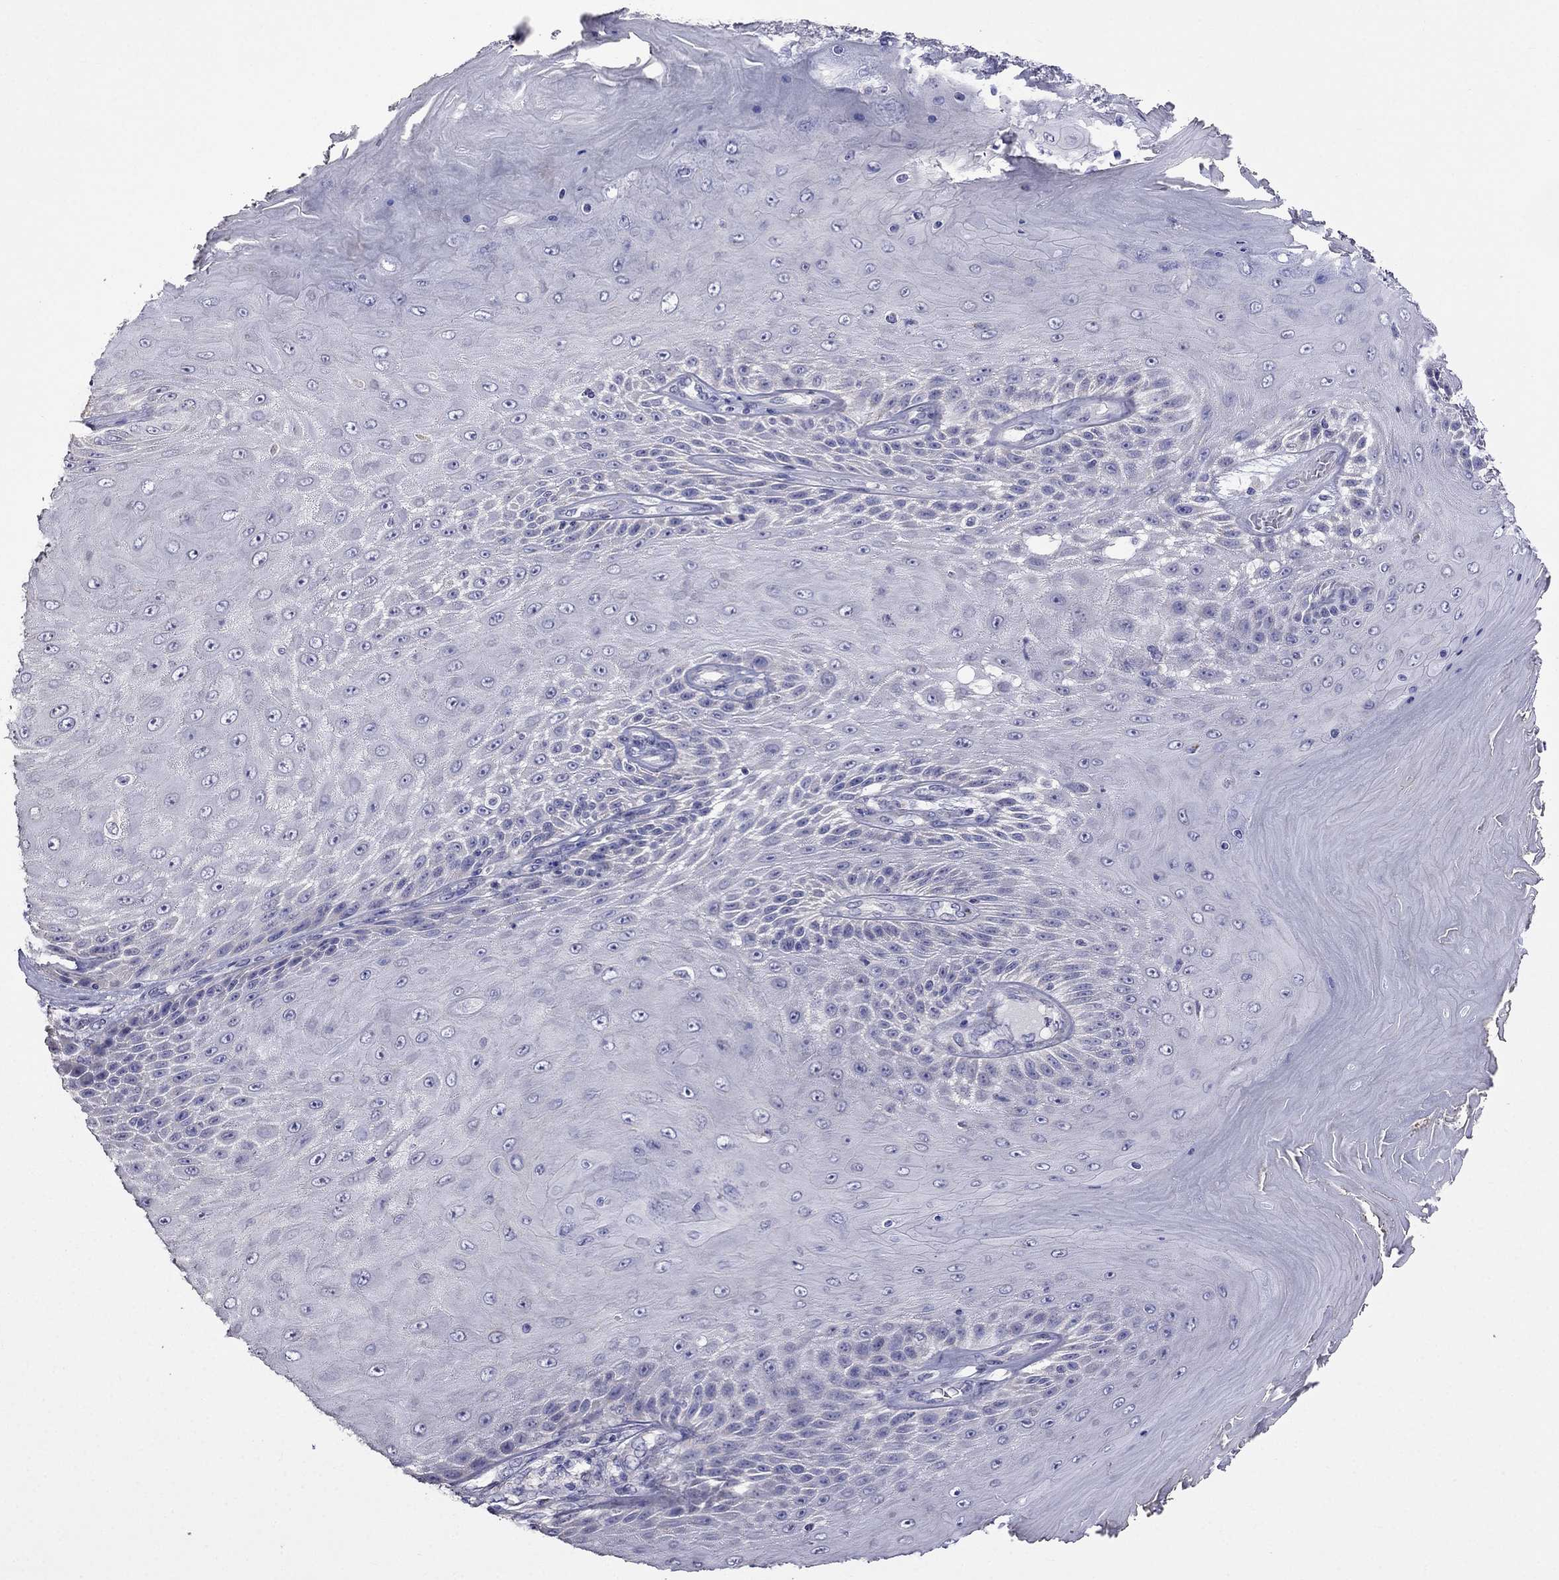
{"staining": {"intensity": "negative", "quantity": "none", "location": "none"}, "tissue": "skin cancer", "cell_type": "Tumor cells", "image_type": "cancer", "snomed": [{"axis": "morphology", "description": "Squamous cell carcinoma, NOS"}, {"axis": "topography", "description": "Skin"}], "caption": "Tumor cells show no significant positivity in squamous cell carcinoma (skin).", "gene": "AK5", "patient": {"sex": "male", "age": 62}}